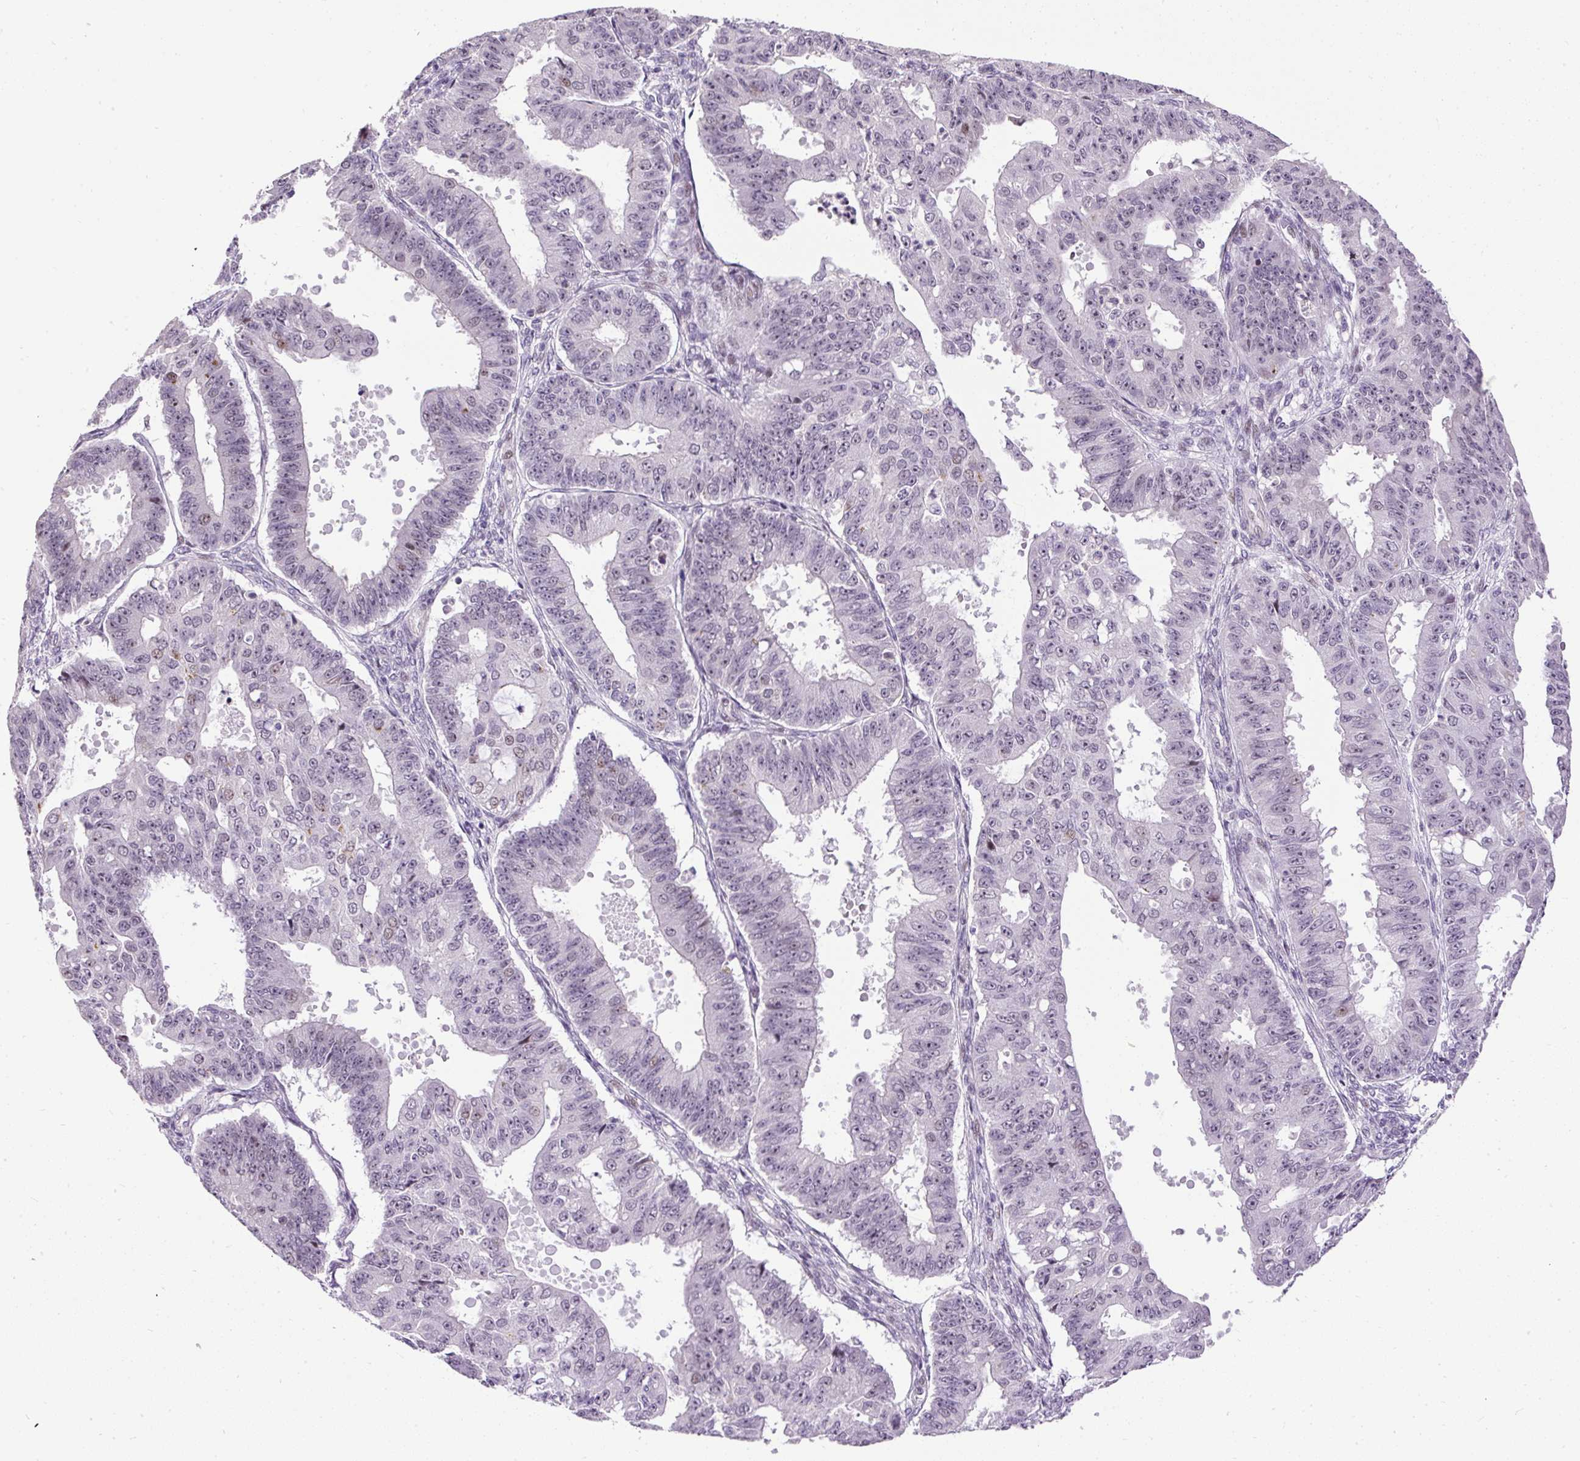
{"staining": {"intensity": "moderate", "quantity": "<25%", "location": "nuclear"}, "tissue": "ovarian cancer", "cell_type": "Tumor cells", "image_type": "cancer", "snomed": [{"axis": "morphology", "description": "Carcinoma, endometroid"}, {"axis": "topography", "description": "Appendix"}, {"axis": "topography", "description": "Ovary"}], "caption": "High-power microscopy captured an immunohistochemistry image of ovarian cancer, revealing moderate nuclear positivity in approximately <25% of tumor cells.", "gene": "ARHGEF18", "patient": {"sex": "female", "age": 42}}